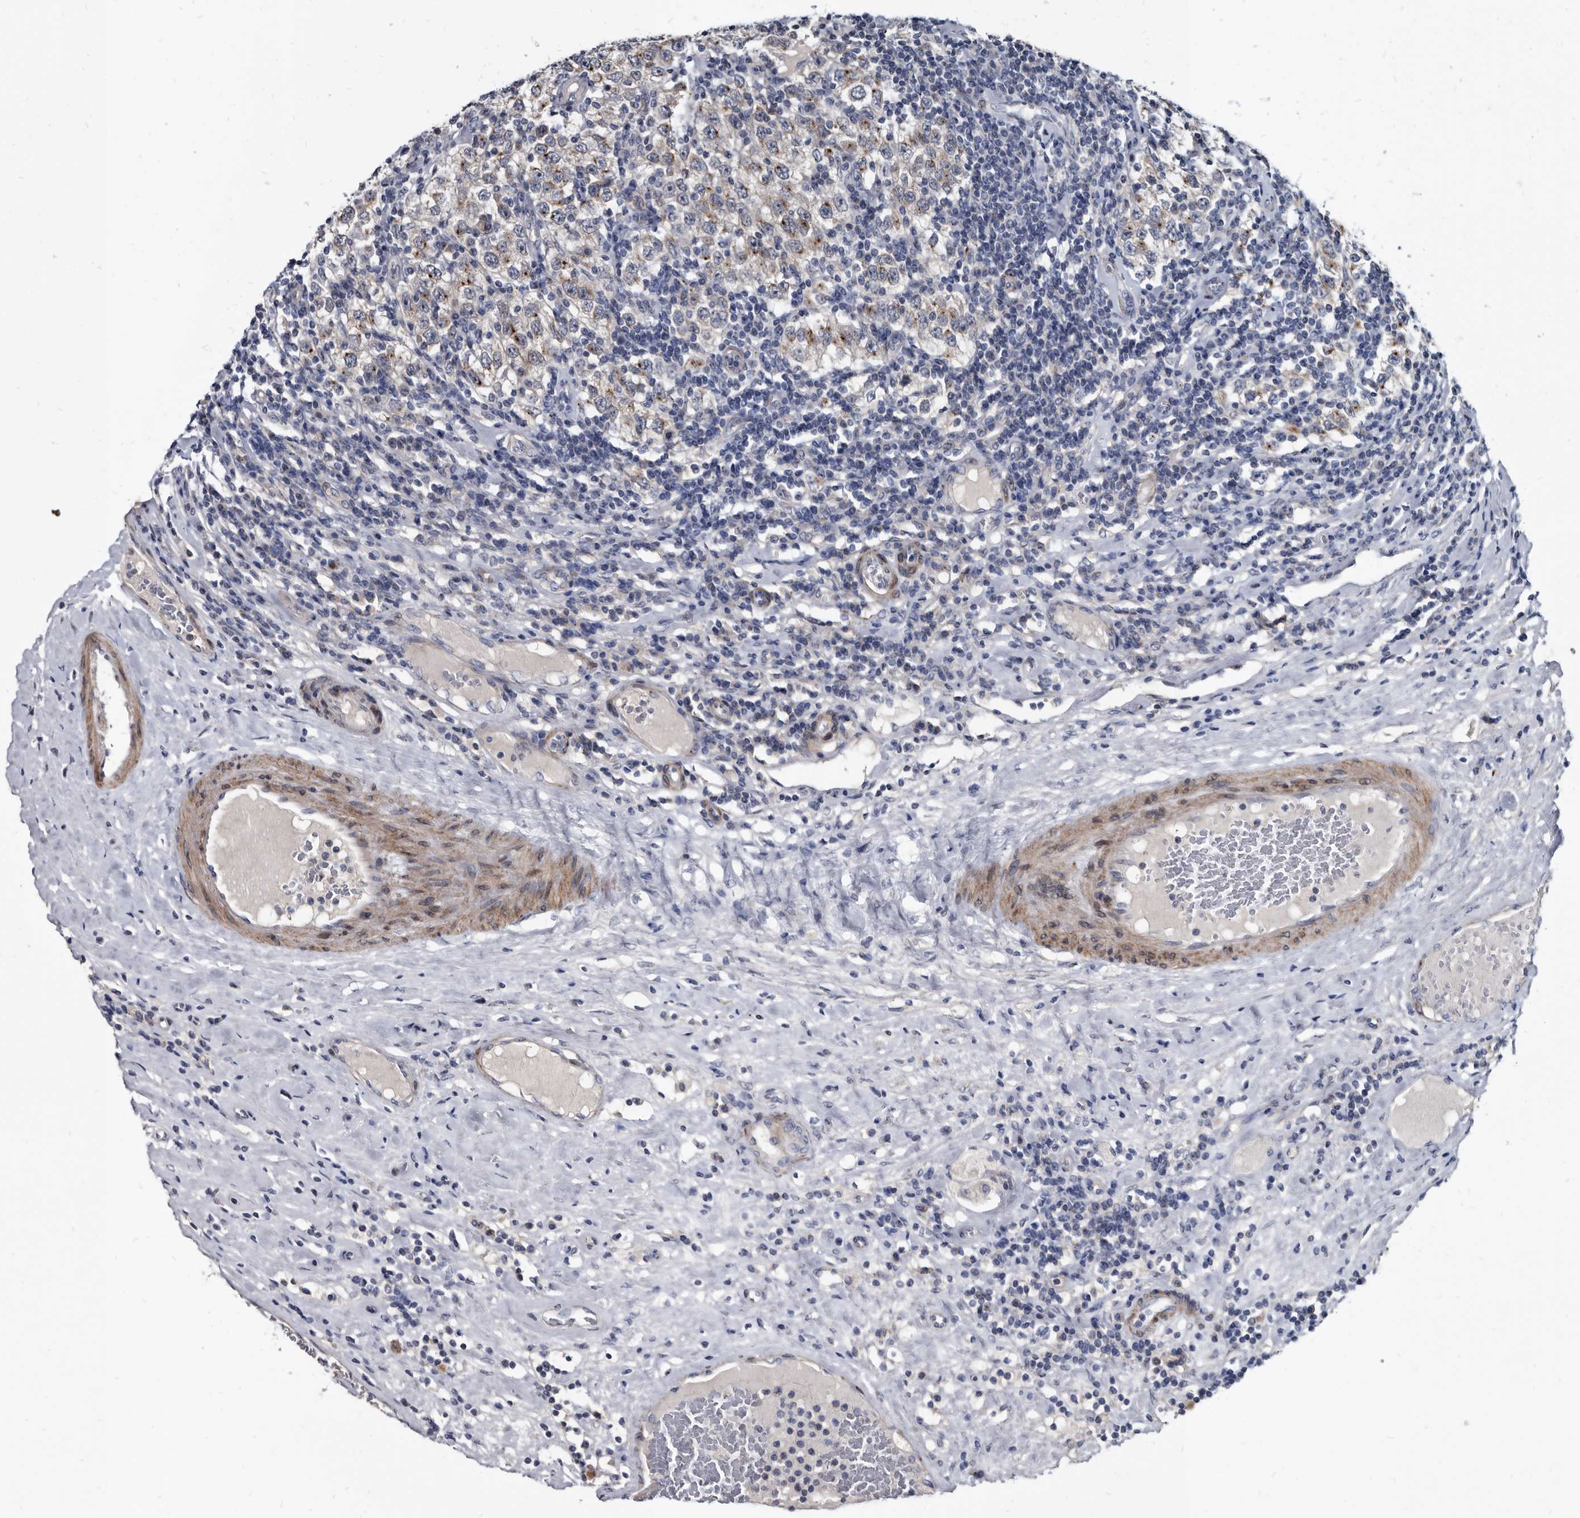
{"staining": {"intensity": "moderate", "quantity": "25%-75%", "location": "cytoplasmic/membranous"}, "tissue": "testis cancer", "cell_type": "Tumor cells", "image_type": "cancer", "snomed": [{"axis": "morphology", "description": "Seminoma, NOS"}, {"axis": "topography", "description": "Testis"}], "caption": "Immunohistochemistry (DAB) staining of human testis cancer demonstrates moderate cytoplasmic/membranous protein expression in approximately 25%-75% of tumor cells.", "gene": "PRSS8", "patient": {"sex": "male", "age": 41}}